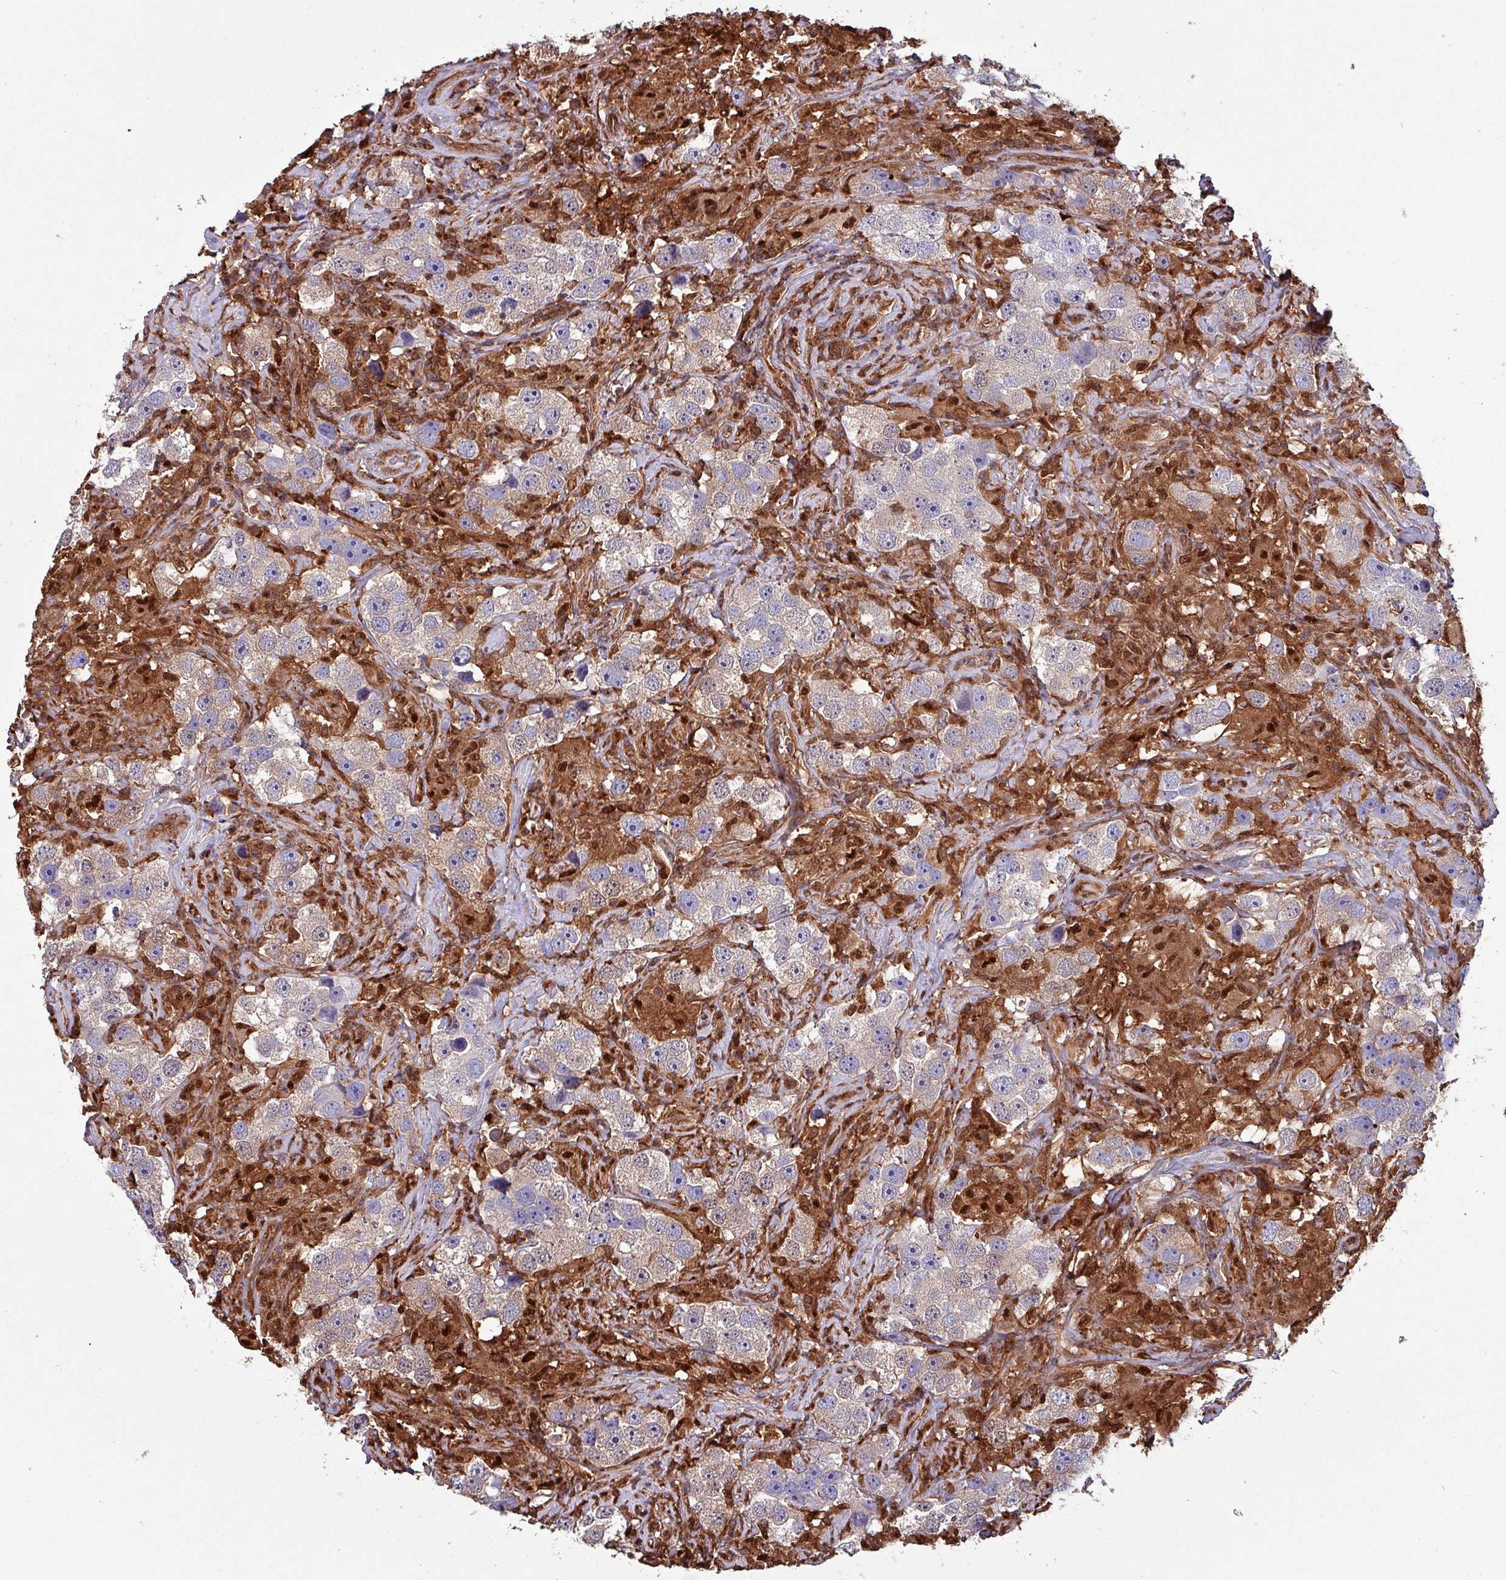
{"staining": {"intensity": "weak", "quantity": "25%-75%", "location": "cytoplasmic/membranous"}, "tissue": "testis cancer", "cell_type": "Tumor cells", "image_type": "cancer", "snomed": [{"axis": "morphology", "description": "Seminoma, NOS"}, {"axis": "topography", "description": "Testis"}], "caption": "Protein staining of seminoma (testis) tissue demonstrates weak cytoplasmic/membranous staining in approximately 25%-75% of tumor cells. (DAB IHC with brightfield microscopy, high magnification).", "gene": "PSMB8", "patient": {"sex": "male", "age": 49}}